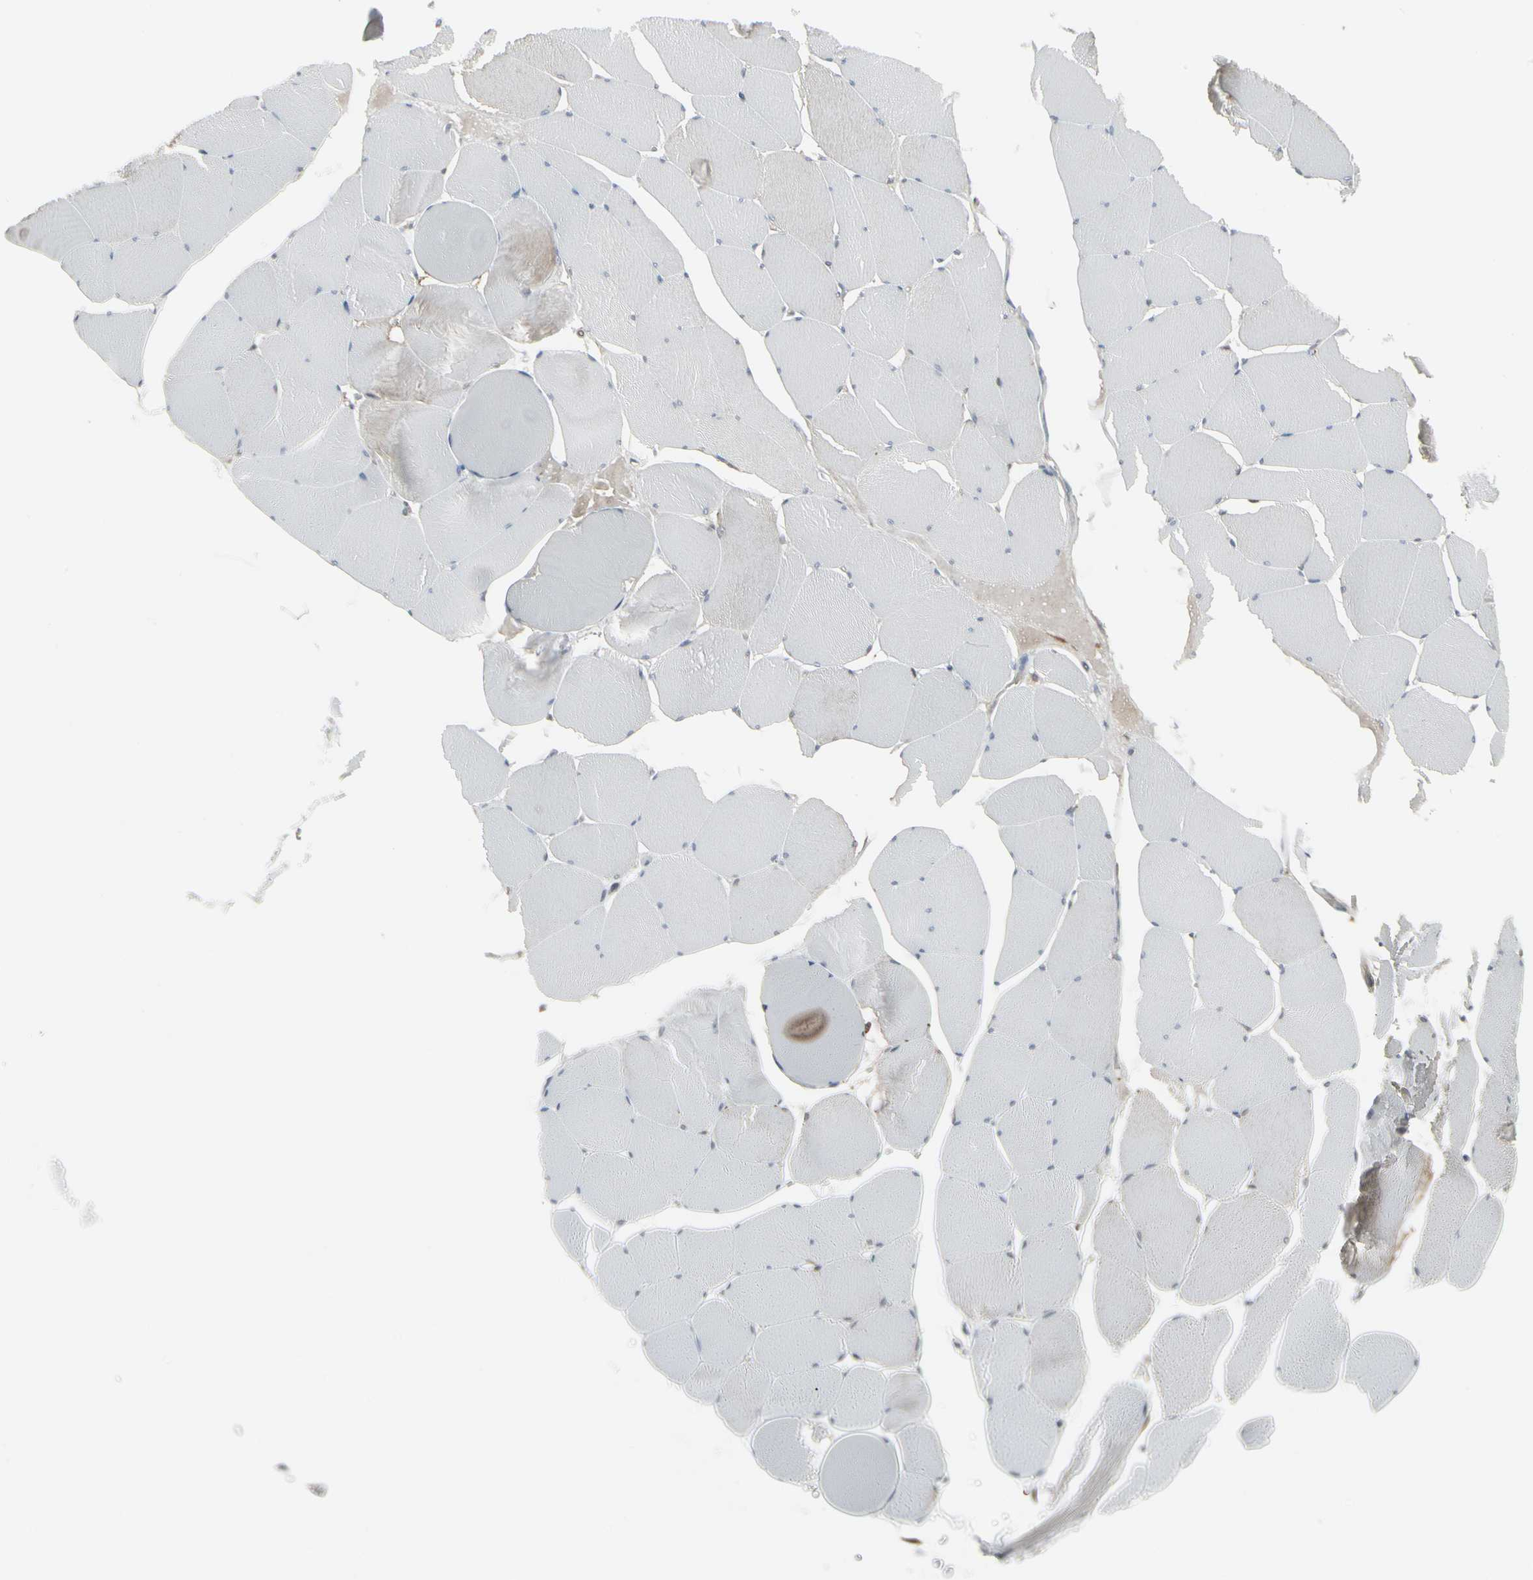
{"staining": {"intensity": "strong", "quantity": "<25%", "location": "cytoplasmic/membranous"}, "tissue": "skeletal muscle", "cell_type": "Myocytes", "image_type": "normal", "snomed": [{"axis": "morphology", "description": "Normal tissue, NOS"}, {"axis": "topography", "description": "Skeletal muscle"}, {"axis": "topography", "description": "Salivary gland"}], "caption": "Human skeletal muscle stained for a protein (brown) displays strong cytoplasmic/membranous positive positivity in approximately <25% of myocytes.", "gene": "IGFBP6", "patient": {"sex": "male", "age": 62}}